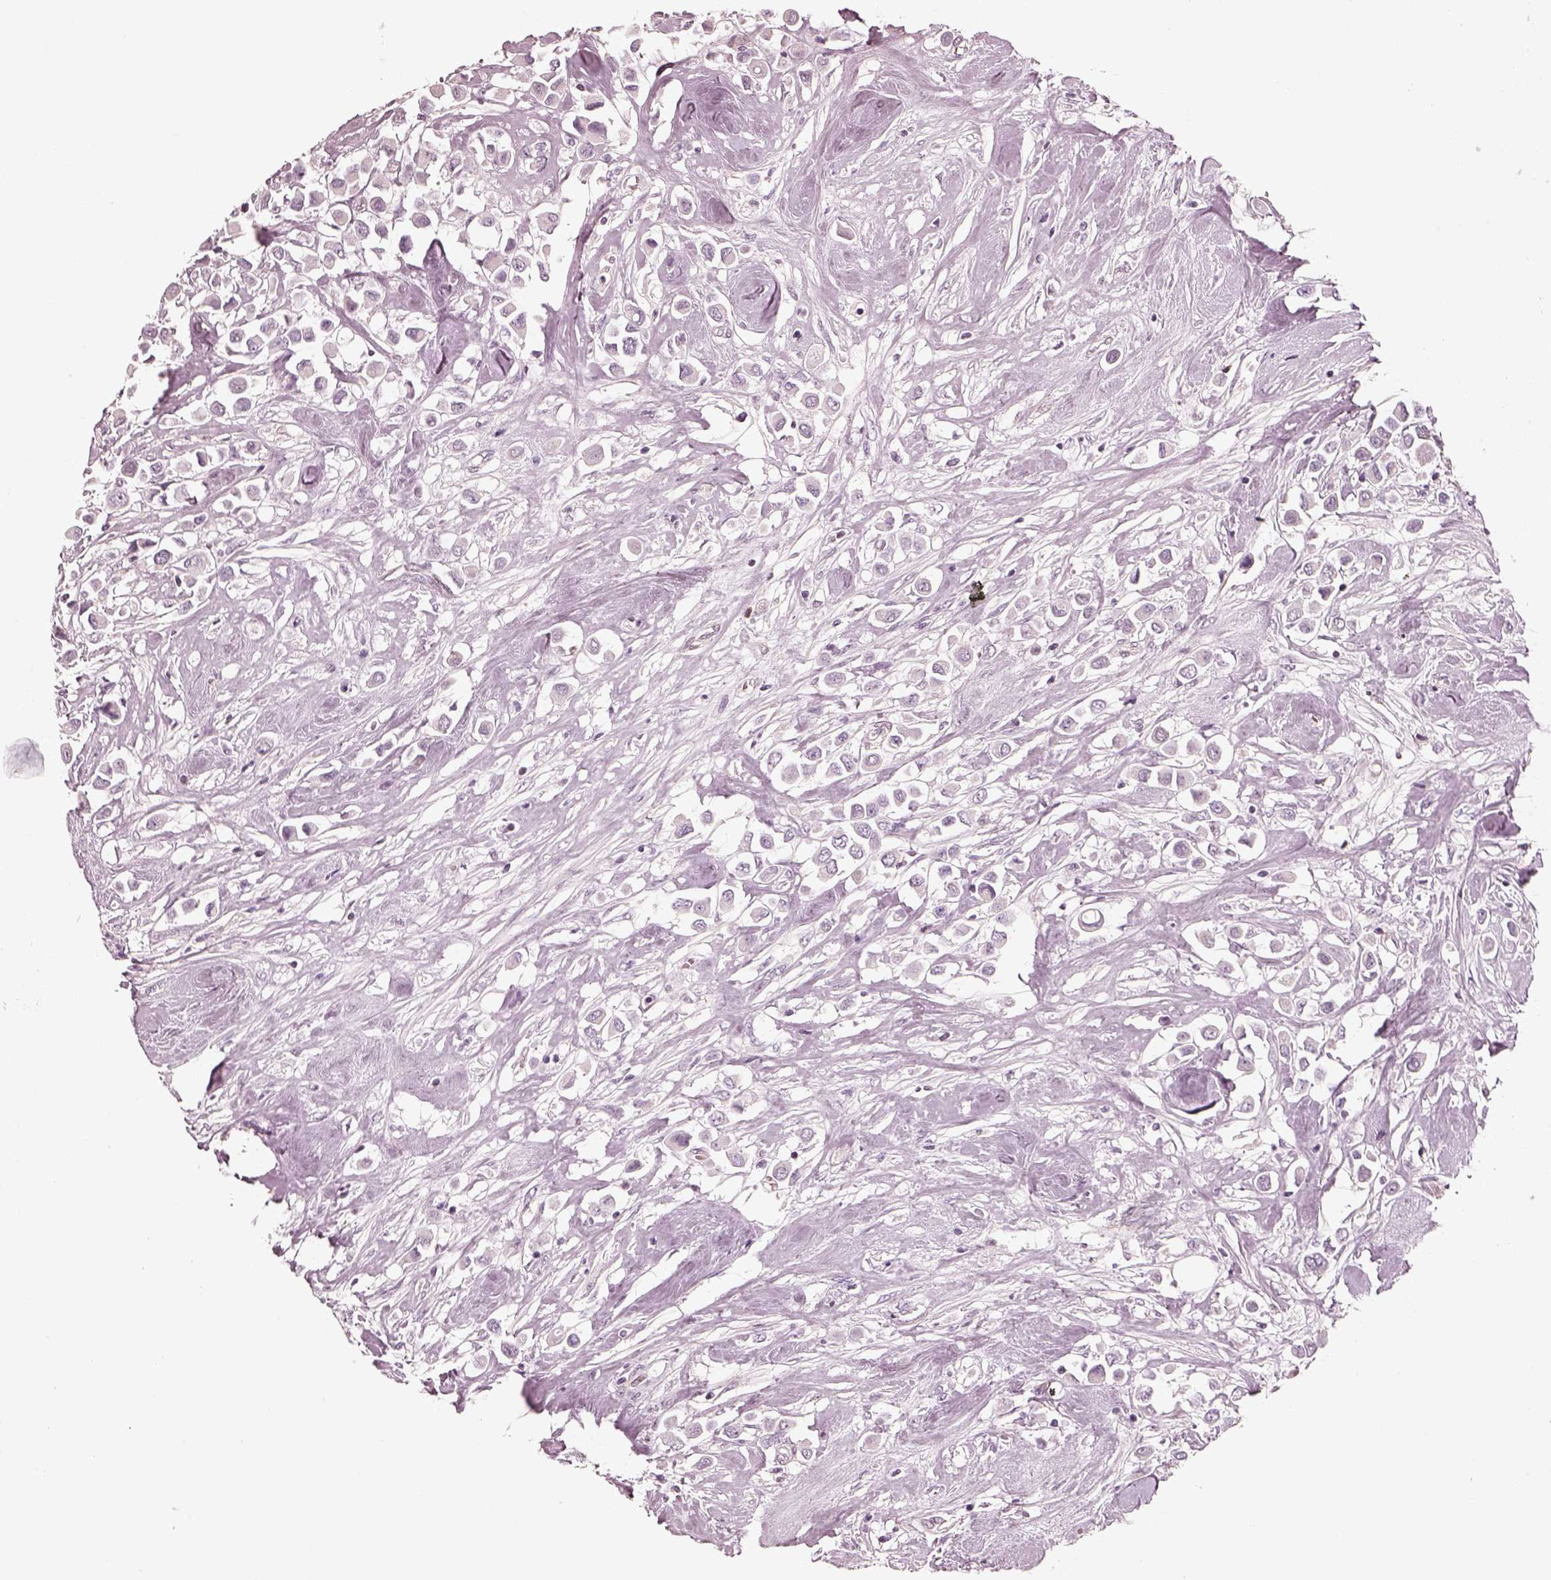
{"staining": {"intensity": "negative", "quantity": "none", "location": "none"}, "tissue": "breast cancer", "cell_type": "Tumor cells", "image_type": "cancer", "snomed": [{"axis": "morphology", "description": "Duct carcinoma"}, {"axis": "topography", "description": "Breast"}], "caption": "This is an immunohistochemistry photomicrograph of breast infiltrating ductal carcinoma. There is no staining in tumor cells.", "gene": "EGR4", "patient": {"sex": "female", "age": 61}}